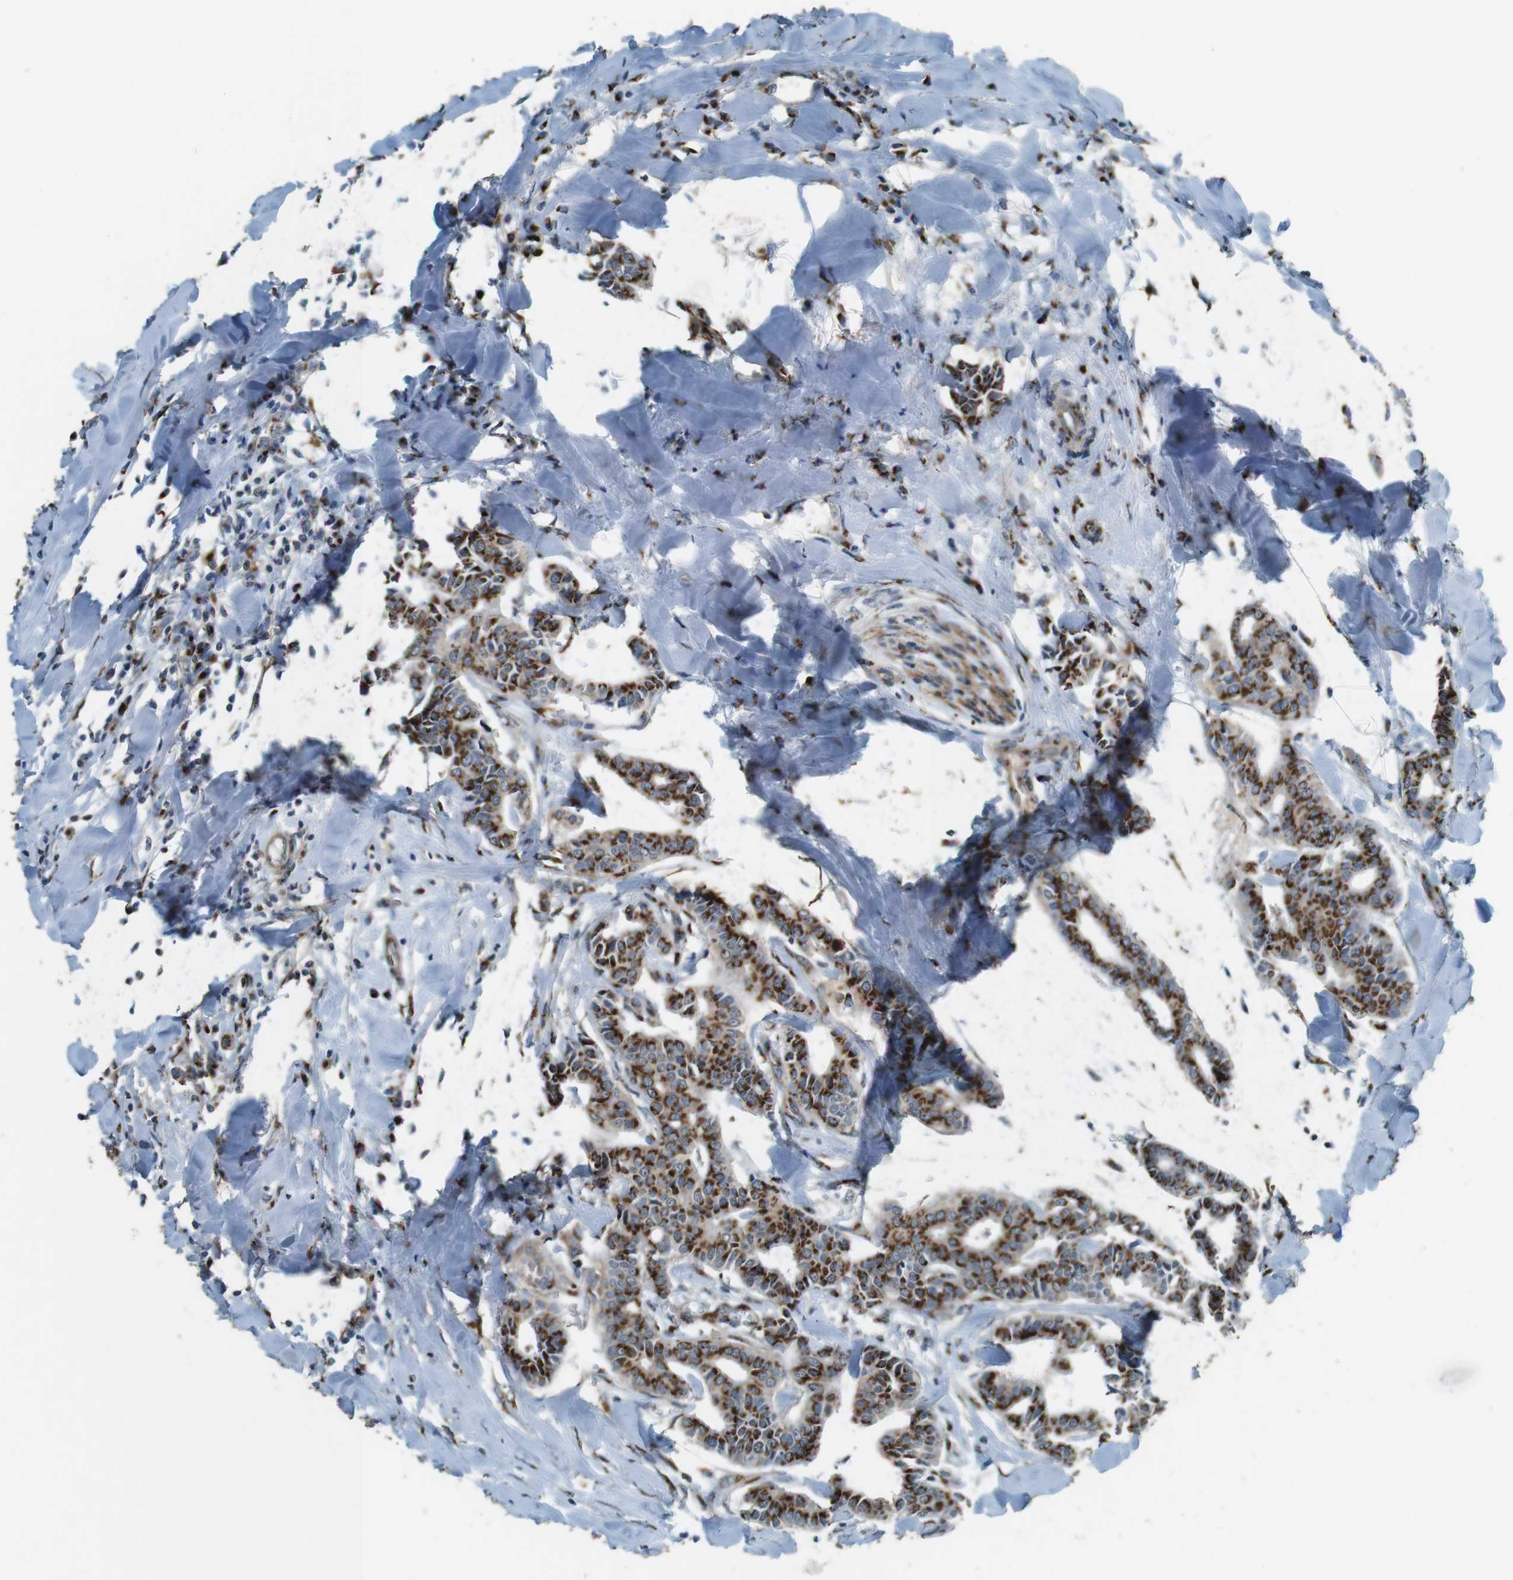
{"staining": {"intensity": "strong", "quantity": ">75%", "location": "cytoplasmic/membranous"}, "tissue": "head and neck cancer", "cell_type": "Tumor cells", "image_type": "cancer", "snomed": [{"axis": "morphology", "description": "Adenocarcinoma, NOS"}, {"axis": "topography", "description": "Salivary gland"}, {"axis": "topography", "description": "Head-Neck"}], "caption": "Immunohistochemical staining of human adenocarcinoma (head and neck) demonstrates strong cytoplasmic/membranous protein staining in approximately >75% of tumor cells. Immunohistochemistry (ihc) stains the protein in brown and the nuclei are stained blue.", "gene": "TMEM115", "patient": {"sex": "female", "age": 59}}